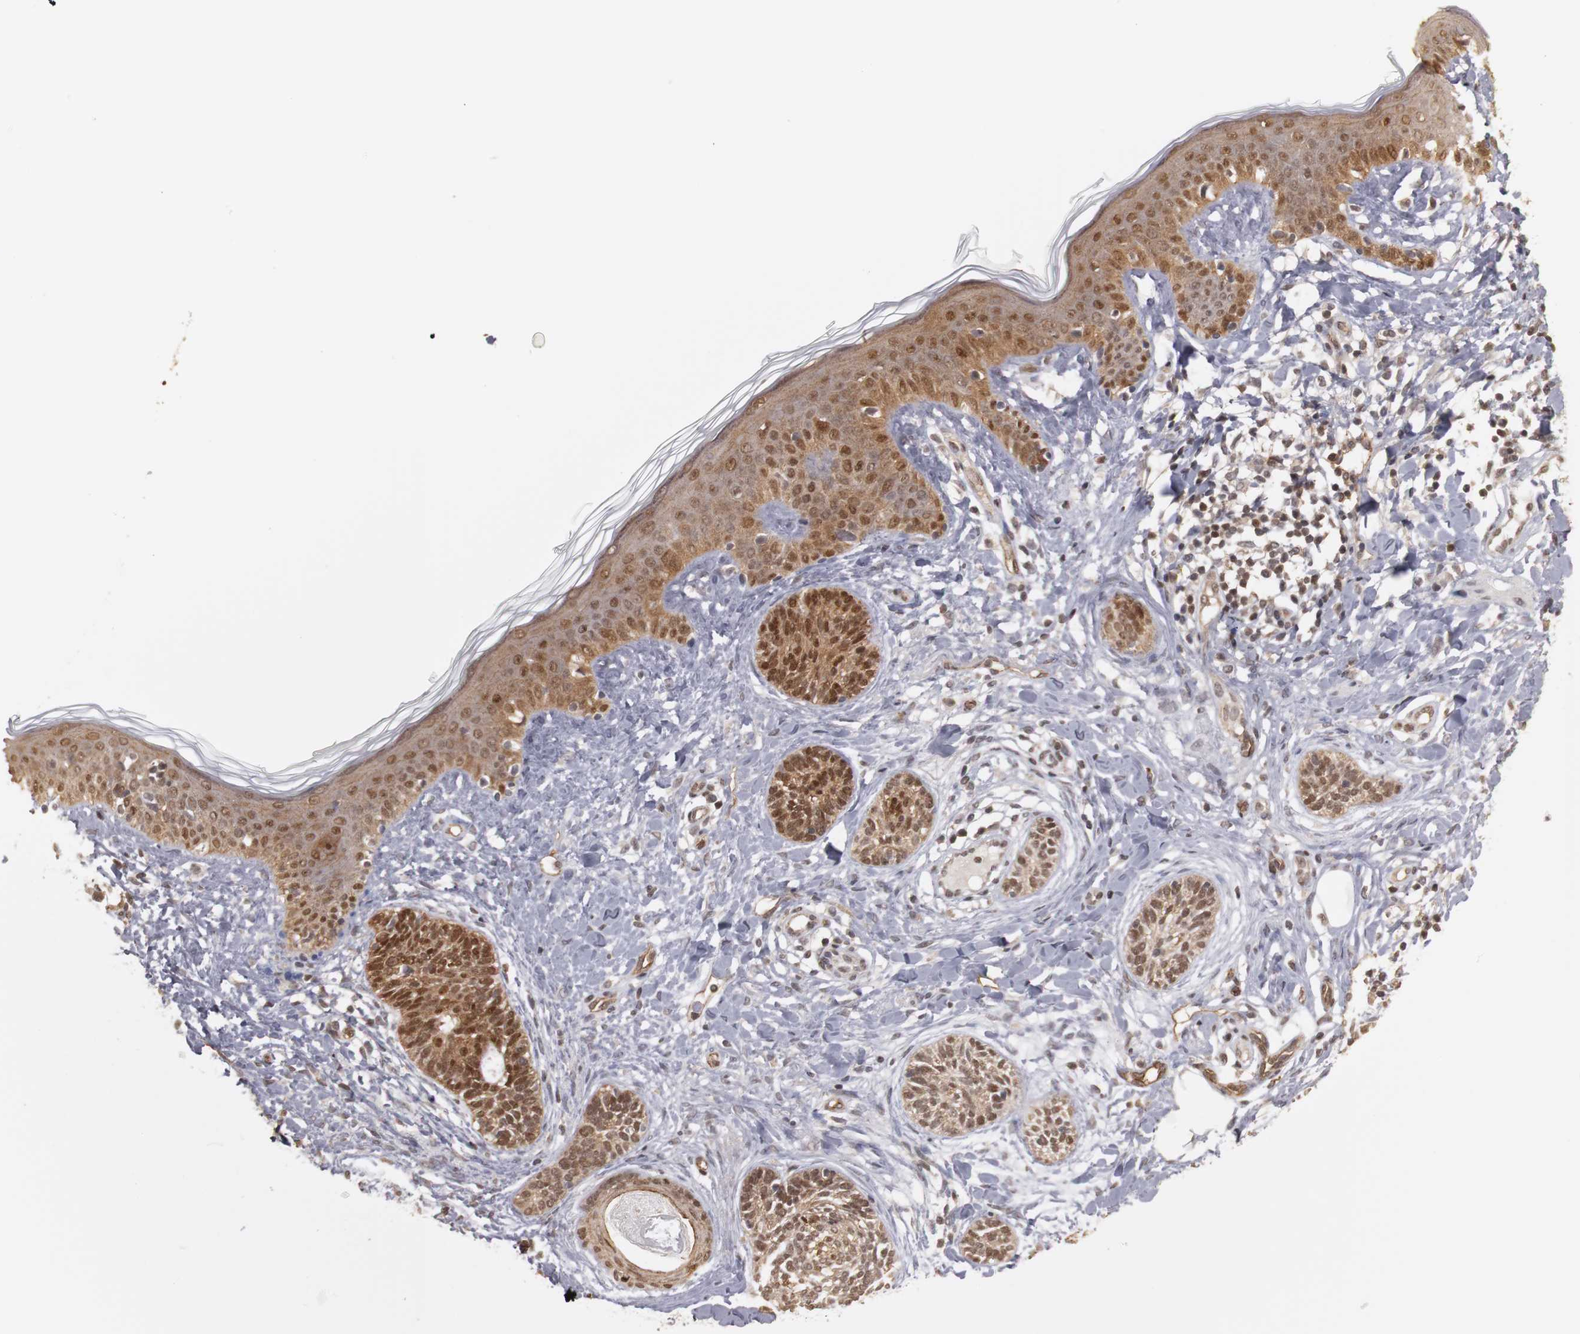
{"staining": {"intensity": "moderate", "quantity": ">75%", "location": "cytoplasmic/membranous,nuclear"}, "tissue": "skin cancer", "cell_type": "Tumor cells", "image_type": "cancer", "snomed": [{"axis": "morphology", "description": "Normal tissue, NOS"}, {"axis": "morphology", "description": "Basal cell carcinoma"}, {"axis": "topography", "description": "Skin"}], "caption": "Moderate cytoplasmic/membranous and nuclear staining for a protein is seen in approximately >75% of tumor cells of skin basal cell carcinoma using immunohistochemistry.", "gene": "PLEKHA1", "patient": {"sex": "male", "age": 63}}